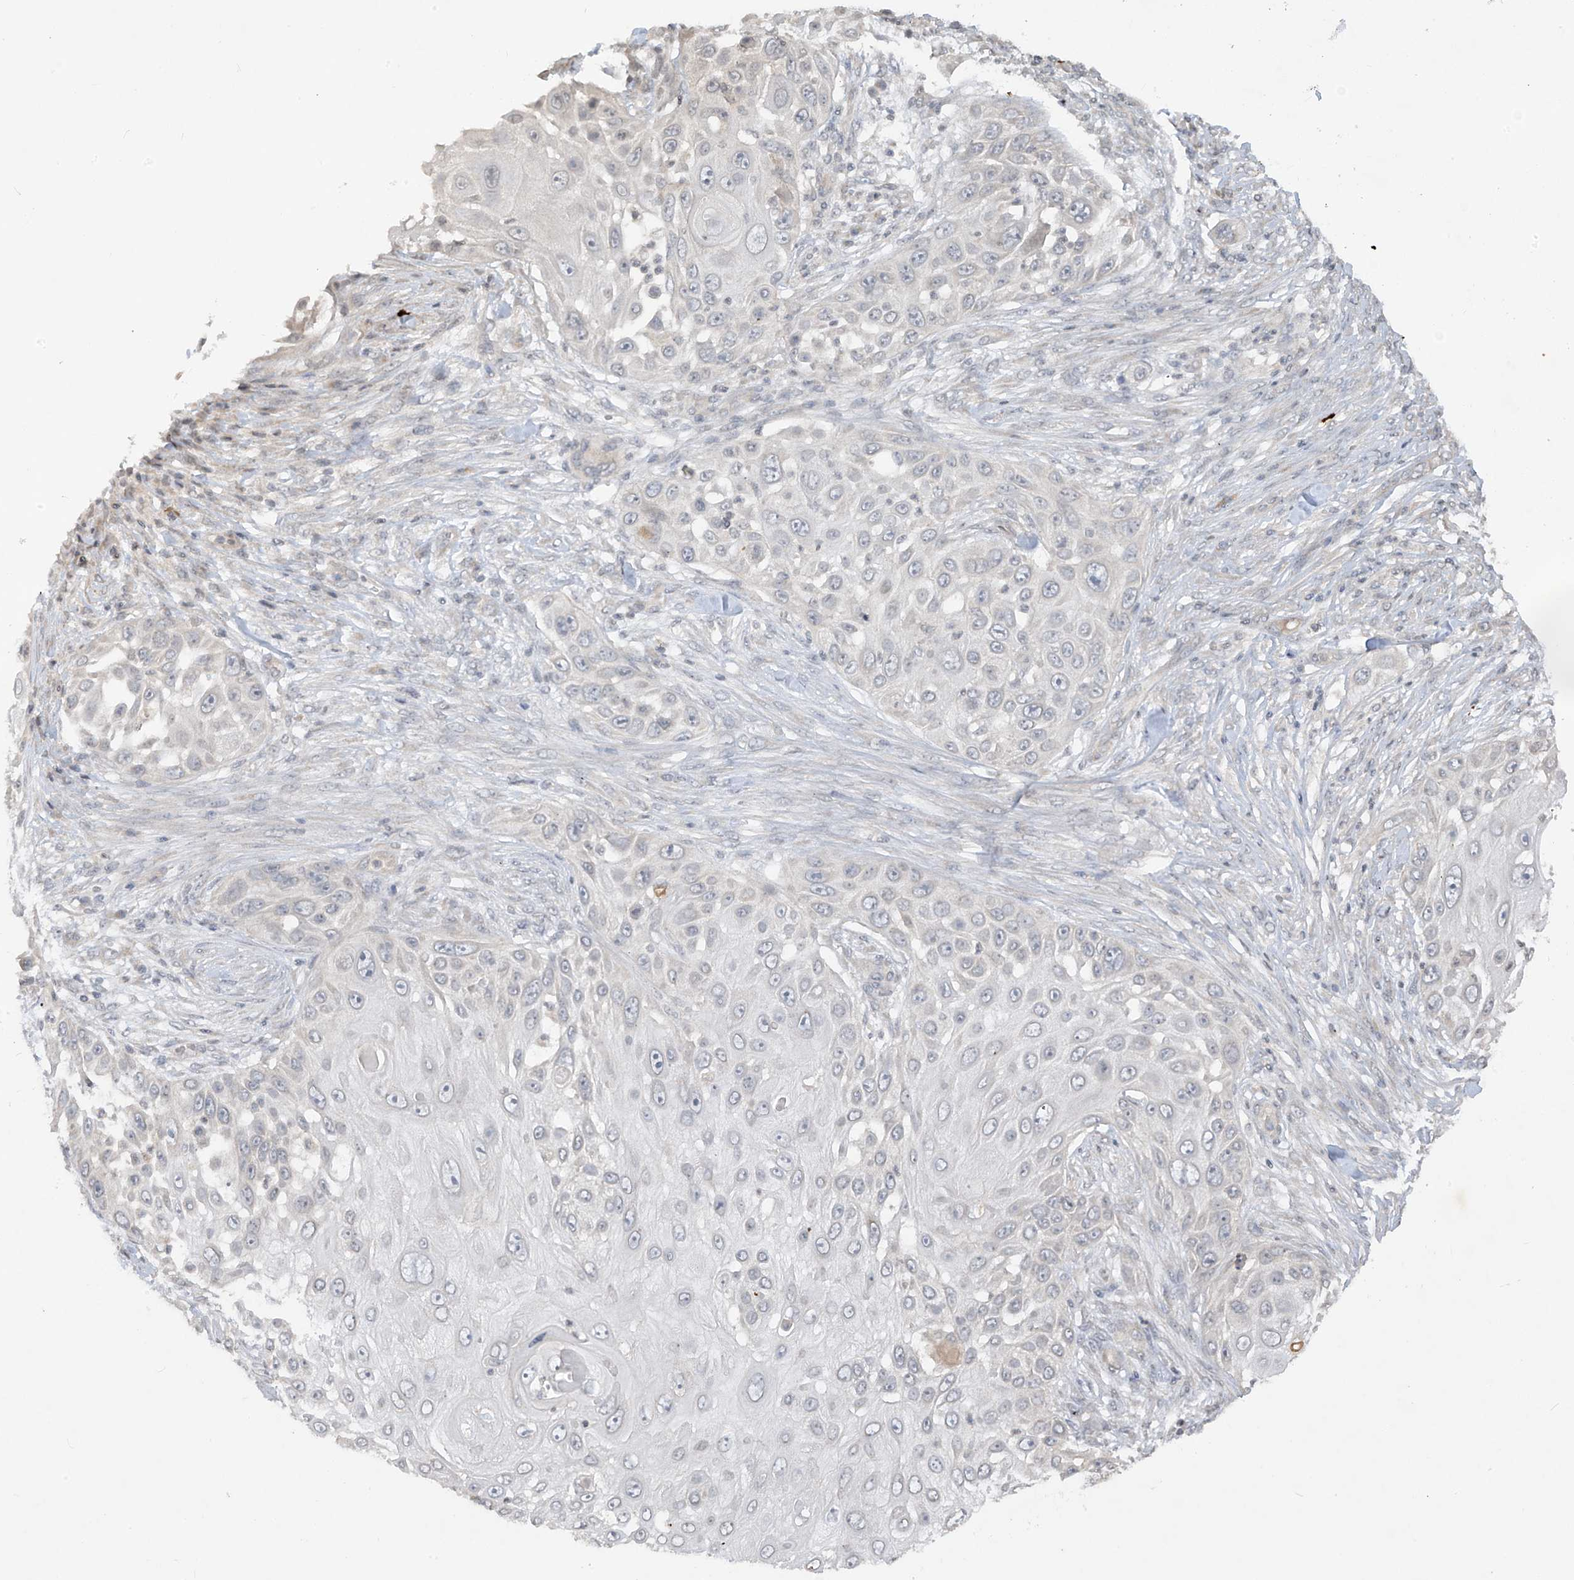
{"staining": {"intensity": "negative", "quantity": "none", "location": "none"}, "tissue": "skin cancer", "cell_type": "Tumor cells", "image_type": "cancer", "snomed": [{"axis": "morphology", "description": "Squamous cell carcinoma, NOS"}, {"axis": "topography", "description": "Skin"}], "caption": "Skin cancer (squamous cell carcinoma) was stained to show a protein in brown. There is no significant expression in tumor cells. Nuclei are stained in blue.", "gene": "DGKQ", "patient": {"sex": "female", "age": 44}}